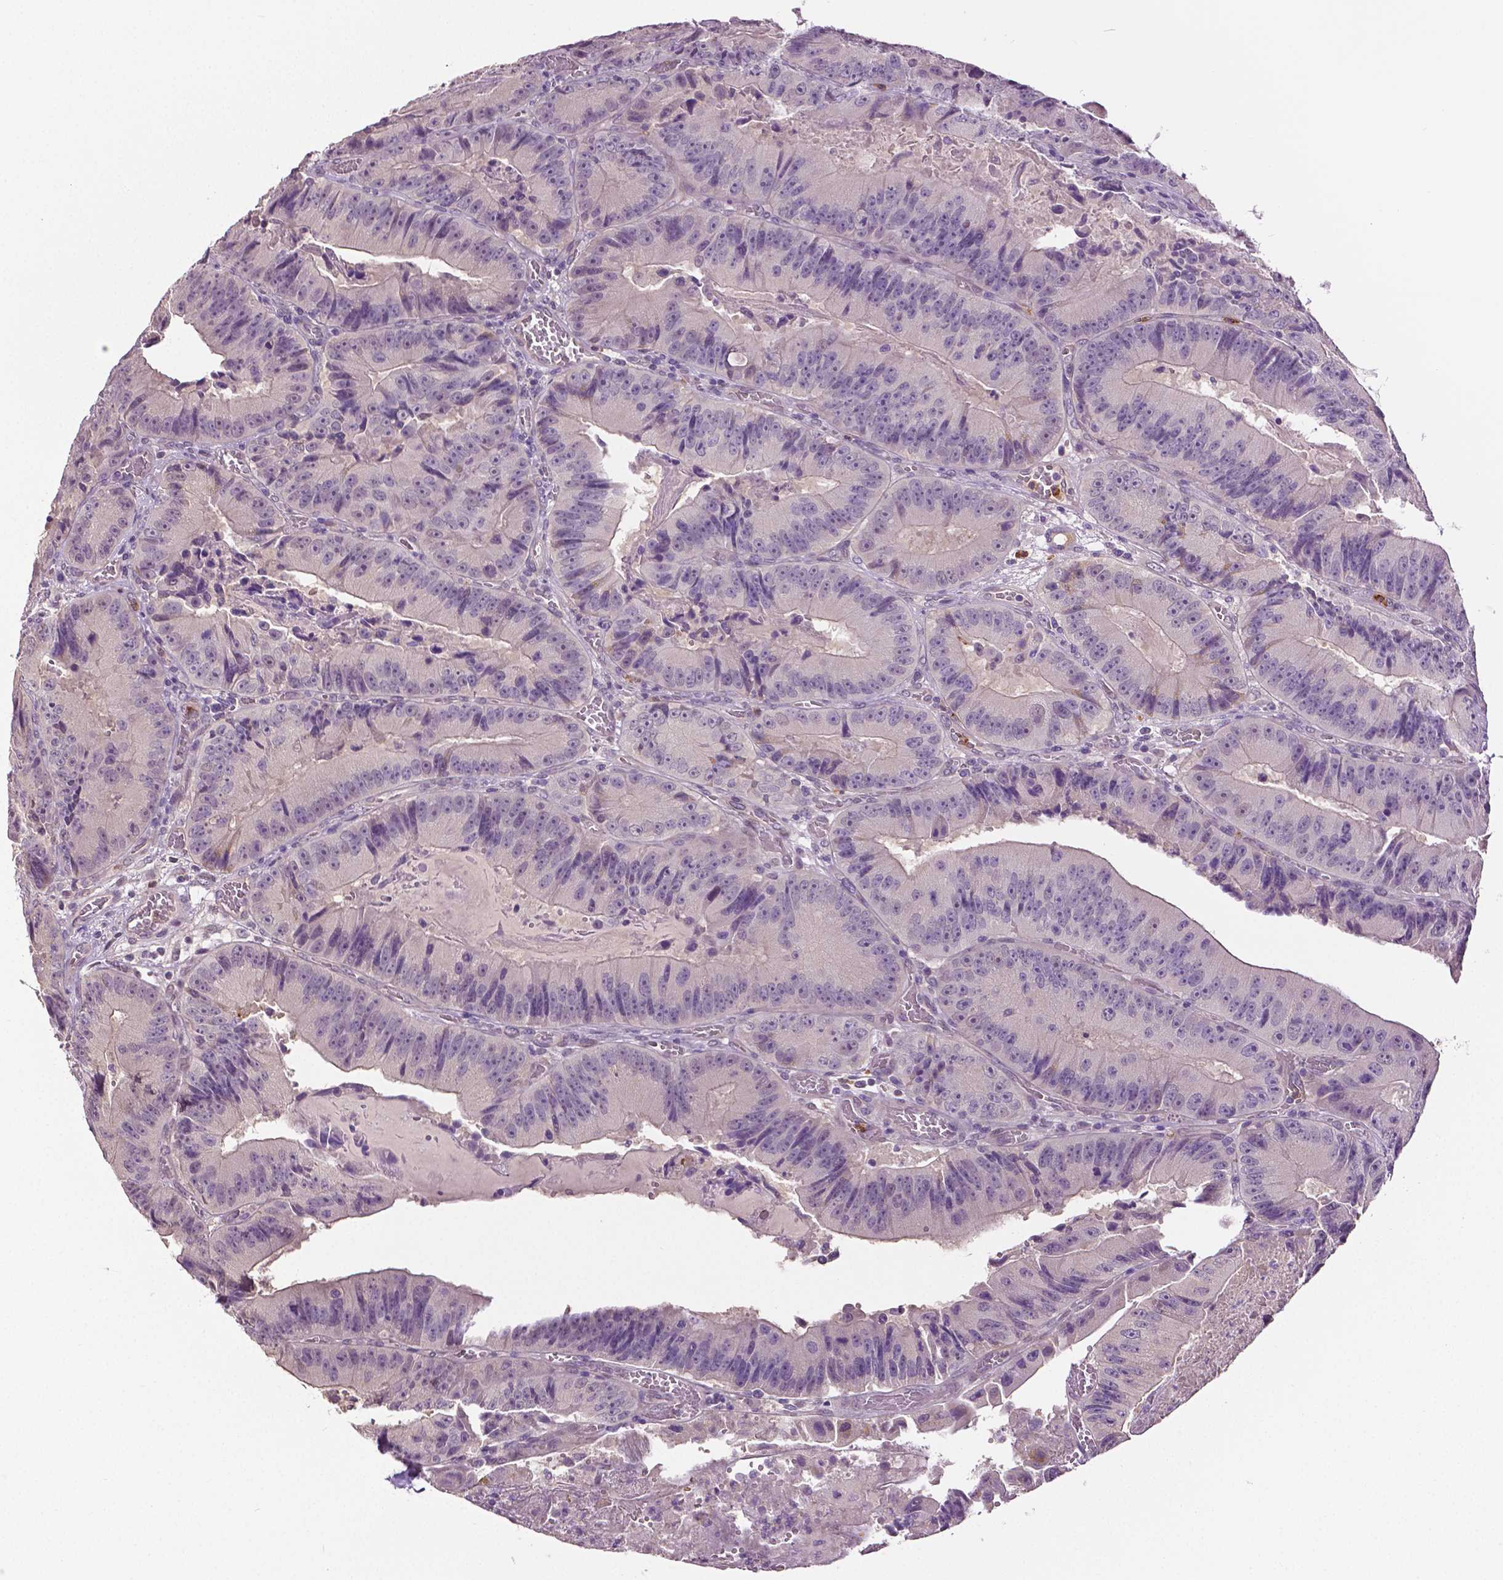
{"staining": {"intensity": "negative", "quantity": "none", "location": "none"}, "tissue": "colorectal cancer", "cell_type": "Tumor cells", "image_type": "cancer", "snomed": [{"axis": "morphology", "description": "Adenocarcinoma, NOS"}, {"axis": "topography", "description": "Colon"}], "caption": "DAB (3,3'-diaminobenzidine) immunohistochemical staining of human colorectal cancer (adenocarcinoma) displays no significant staining in tumor cells.", "gene": "PTPN5", "patient": {"sex": "female", "age": 86}}